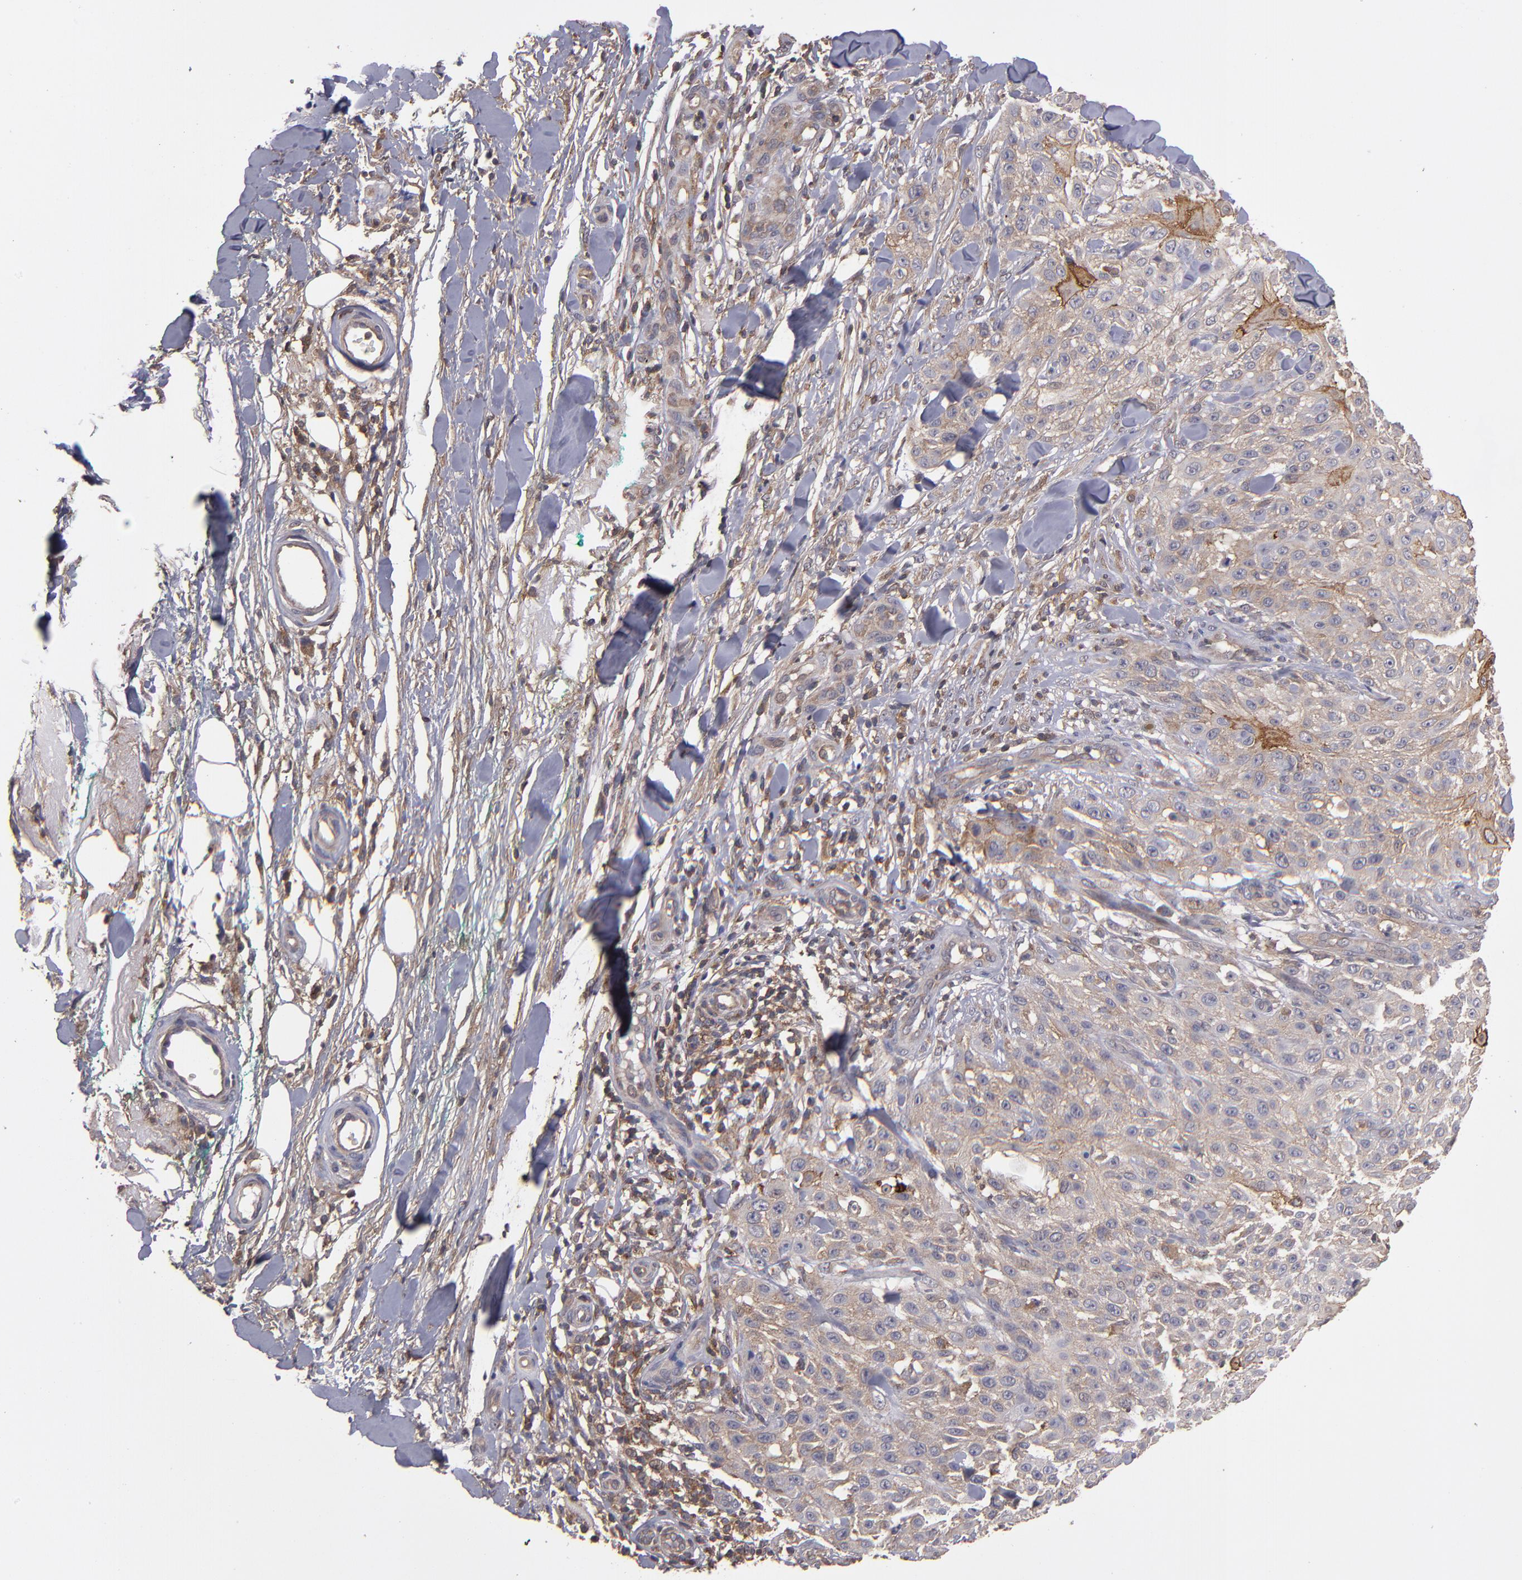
{"staining": {"intensity": "moderate", "quantity": "25%-75%", "location": "cytoplasmic/membranous"}, "tissue": "skin cancer", "cell_type": "Tumor cells", "image_type": "cancer", "snomed": [{"axis": "morphology", "description": "Squamous cell carcinoma, NOS"}, {"axis": "topography", "description": "Skin"}], "caption": "Immunohistochemistry of human skin cancer (squamous cell carcinoma) demonstrates medium levels of moderate cytoplasmic/membranous positivity in approximately 25%-75% of tumor cells.", "gene": "NF2", "patient": {"sex": "female", "age": 42}}